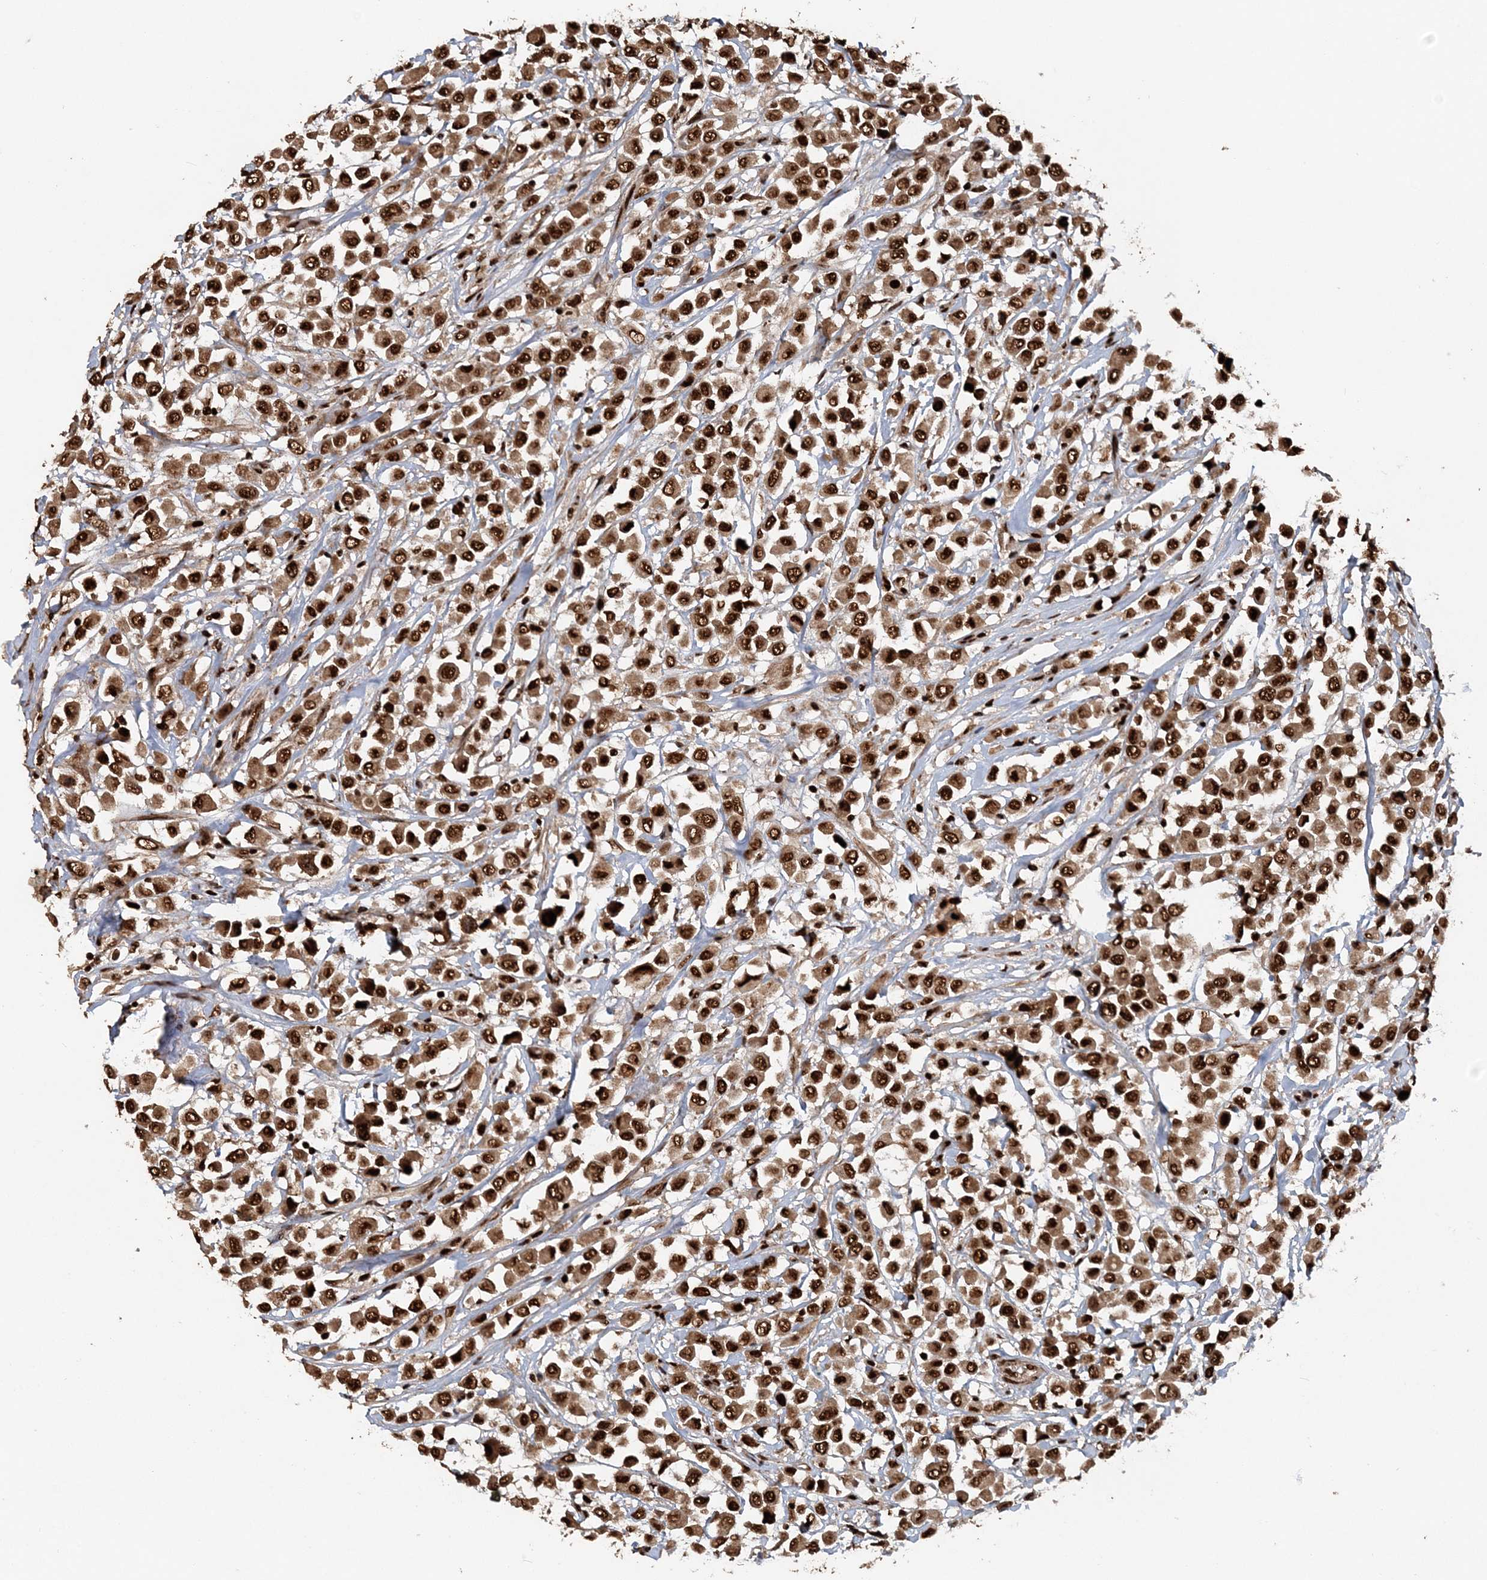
{"staining": {"intensity": "strong", "quantity": ">75%", "location": "nuclear"}, "tissue": "breast cancer", "cell_type": "Tumor cells", "image_type": "cancer", "snomed": [{"axis": "morphology", "description": "Duct carcinoma"}, {"axis": "topography", "description": "Breast"}], "caption": "Breast cancer tissue displays strong nuclear positivity in approximately >75% of tumor cells, visualized by immunohistochemistry.", "gene": "EXOSC8", "patient": {"sex": "female", "age": 61}}